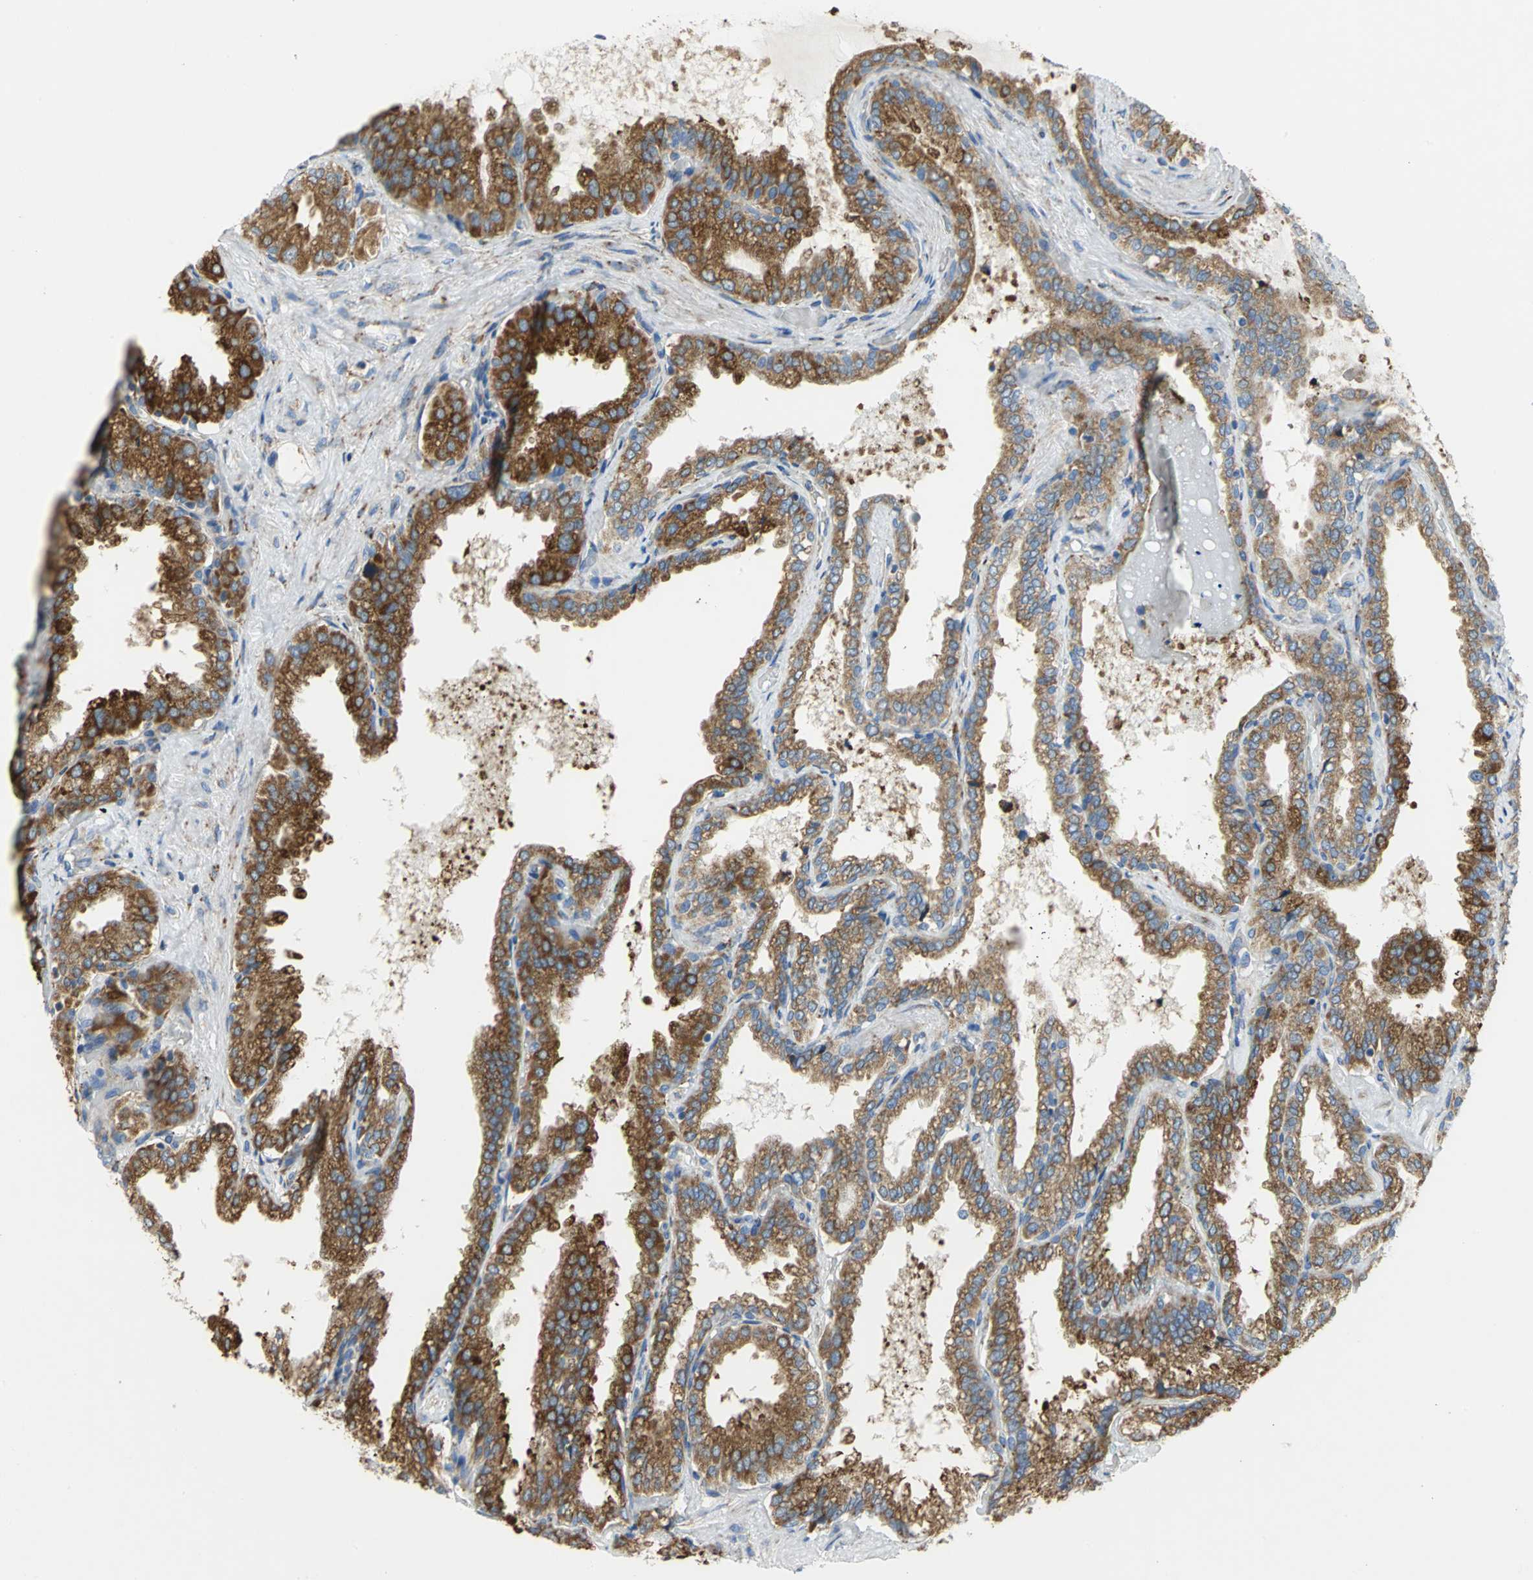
{"staining": {"intensity": "strong", "quantity": ">75%", "location": "cytoplasmic/membranous"}, "tissue": "seminal vesicle", "cell_type": "Glandular cells", "image_type": "normal", "snomed": [{"axis": "morphology", "description": "Normal tissue, NOS"}, {"axis": "topography", "description": "Seminal veicle"}], "caption": "Glandular cells reveal high levels of strong cytoplasmic/membranous staining in approximately >75% of cells in benign human seminal vesicle.", "gene": "TULP4", "patient": {"sex": "male", "age": 46}}